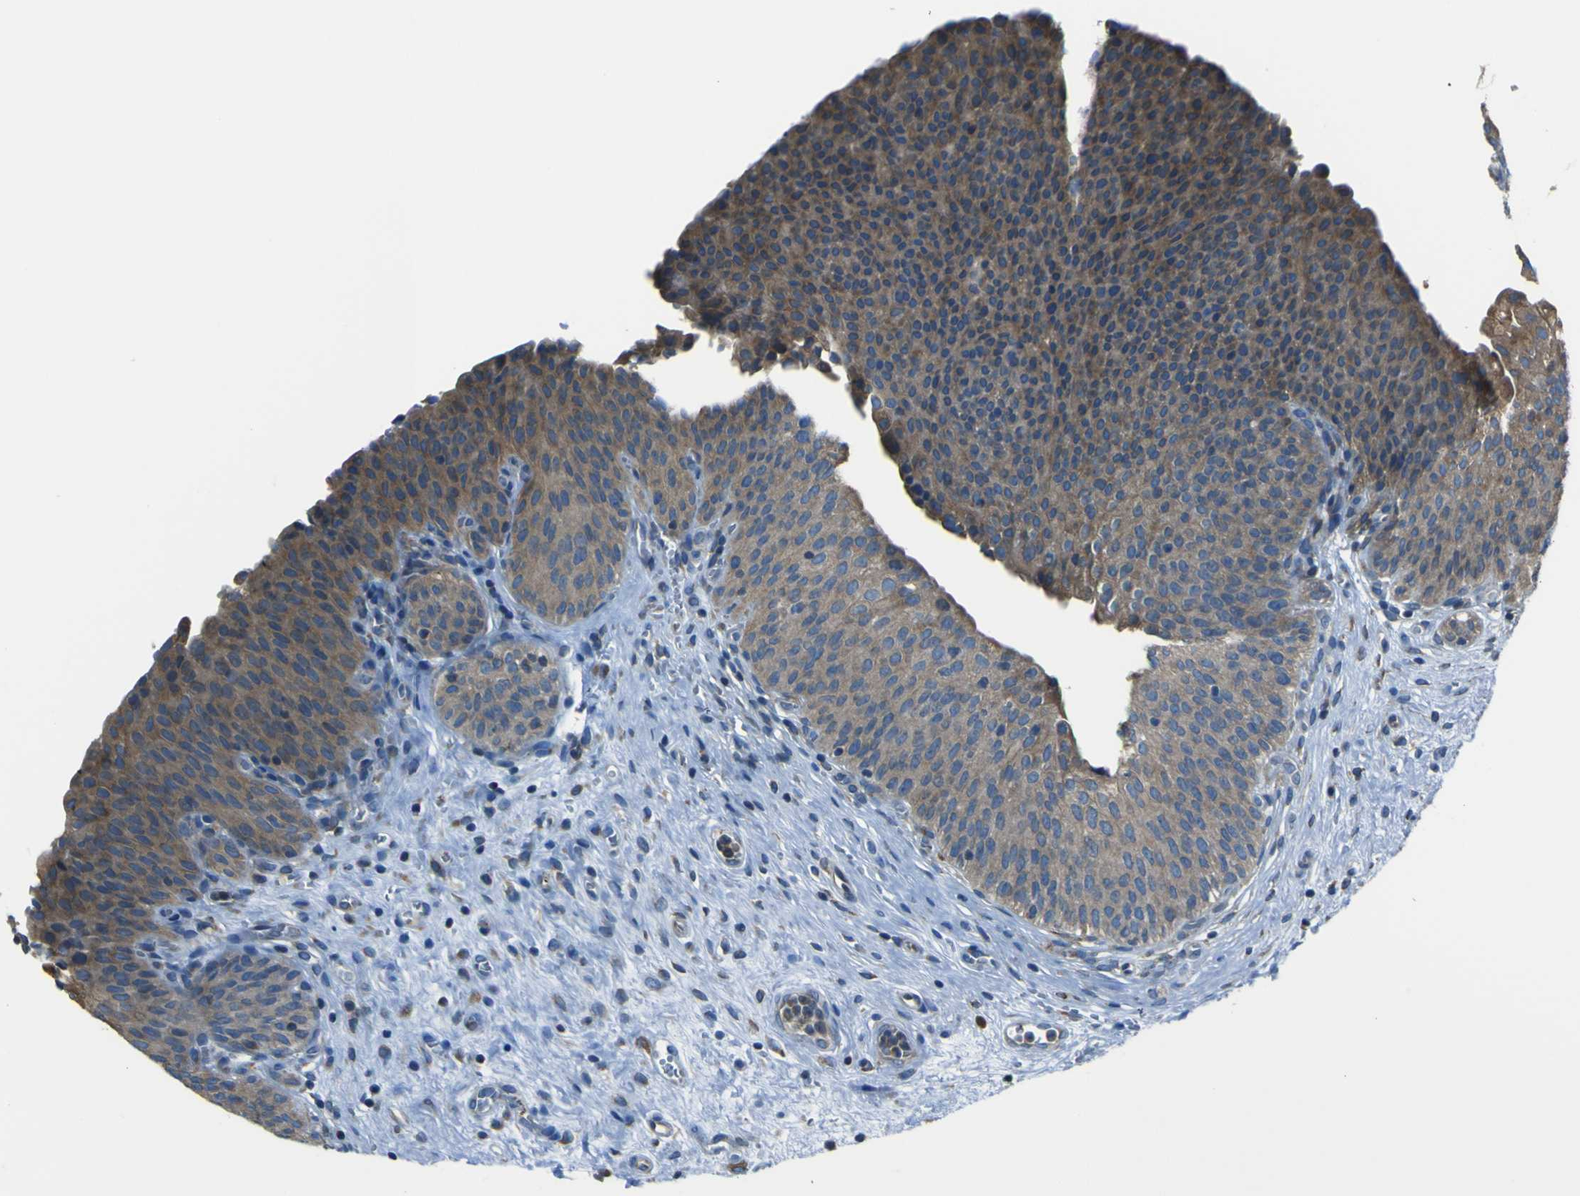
{"staining": {"intensity": "strong", "quantity": ">75%", "location": "cytoplasmic/membranous"}, "tissue": "urinary bladder", "cell_type": "Urothelial cells", "image_type": "normal", "snomed": [{"axis": "morphology", "description": "Normal tissue, NOS"}, {"axis": "morphology", "description": "Dysplasia, NOS"}, {"axis": "topography", "description": "Urinary bladder"}], "caption": "Approximately >75% of urothelial cells in normal human urinary bladder reveal strong cytoplasmic/membranous protein expression as visualized by brown immunohistochemical staining.", "gene": "STIM1", "patient": {"sex": "male", "age": 35}}